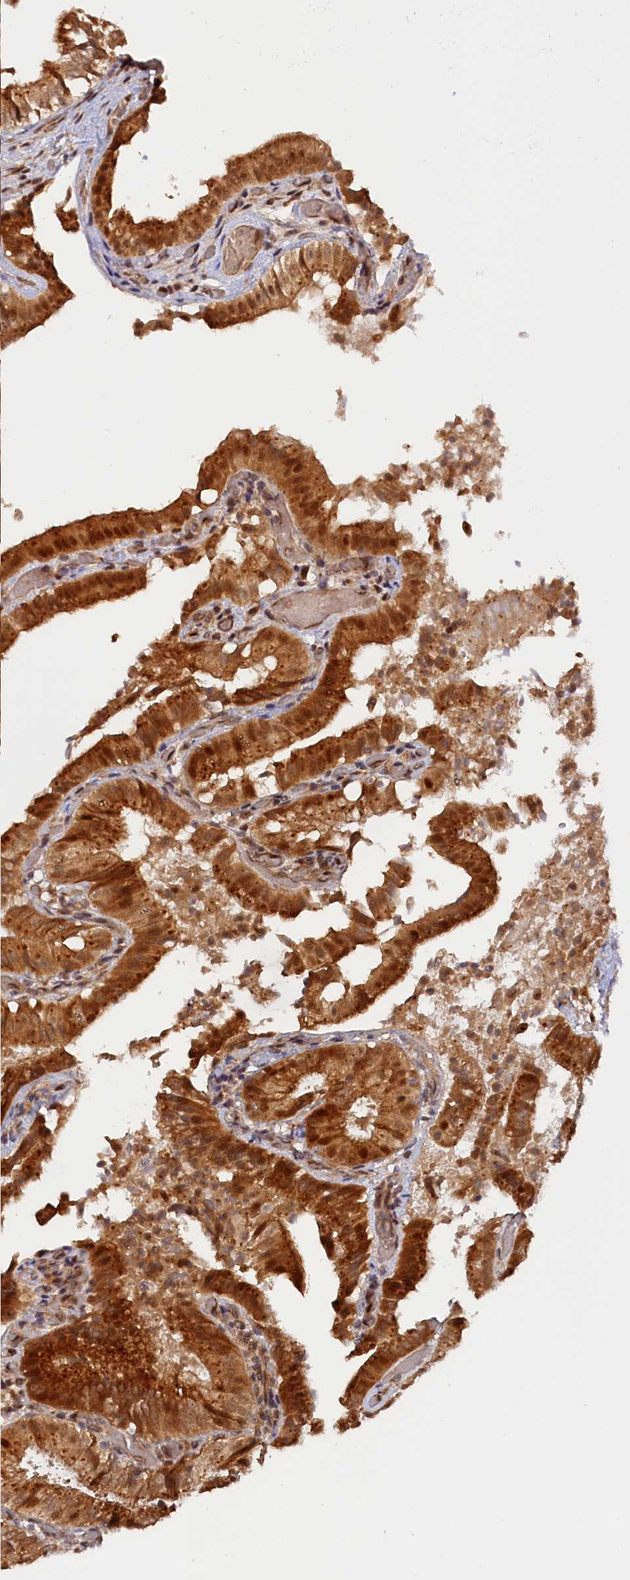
{"staining": {"intensity": "strong", "quantity": ">75%", "location": "cytoplasmic/membranous,nuclear"}, "tissue": "rectum", "cell_type": "Glandular cells", "image_type": "normal", "snomed": [{"axis": "morphology", "description": "Normal tissue, NOS"}, {"axis": "topography", "description": "Rectum"}], "caption": "A brown stain shows strong cytoplasmic/membranous,nuclear positivity of a protein in glandular cells of normal human rectum.", "gene": "ANKRD24", "patient": {"sex": "female", "age": 57}}